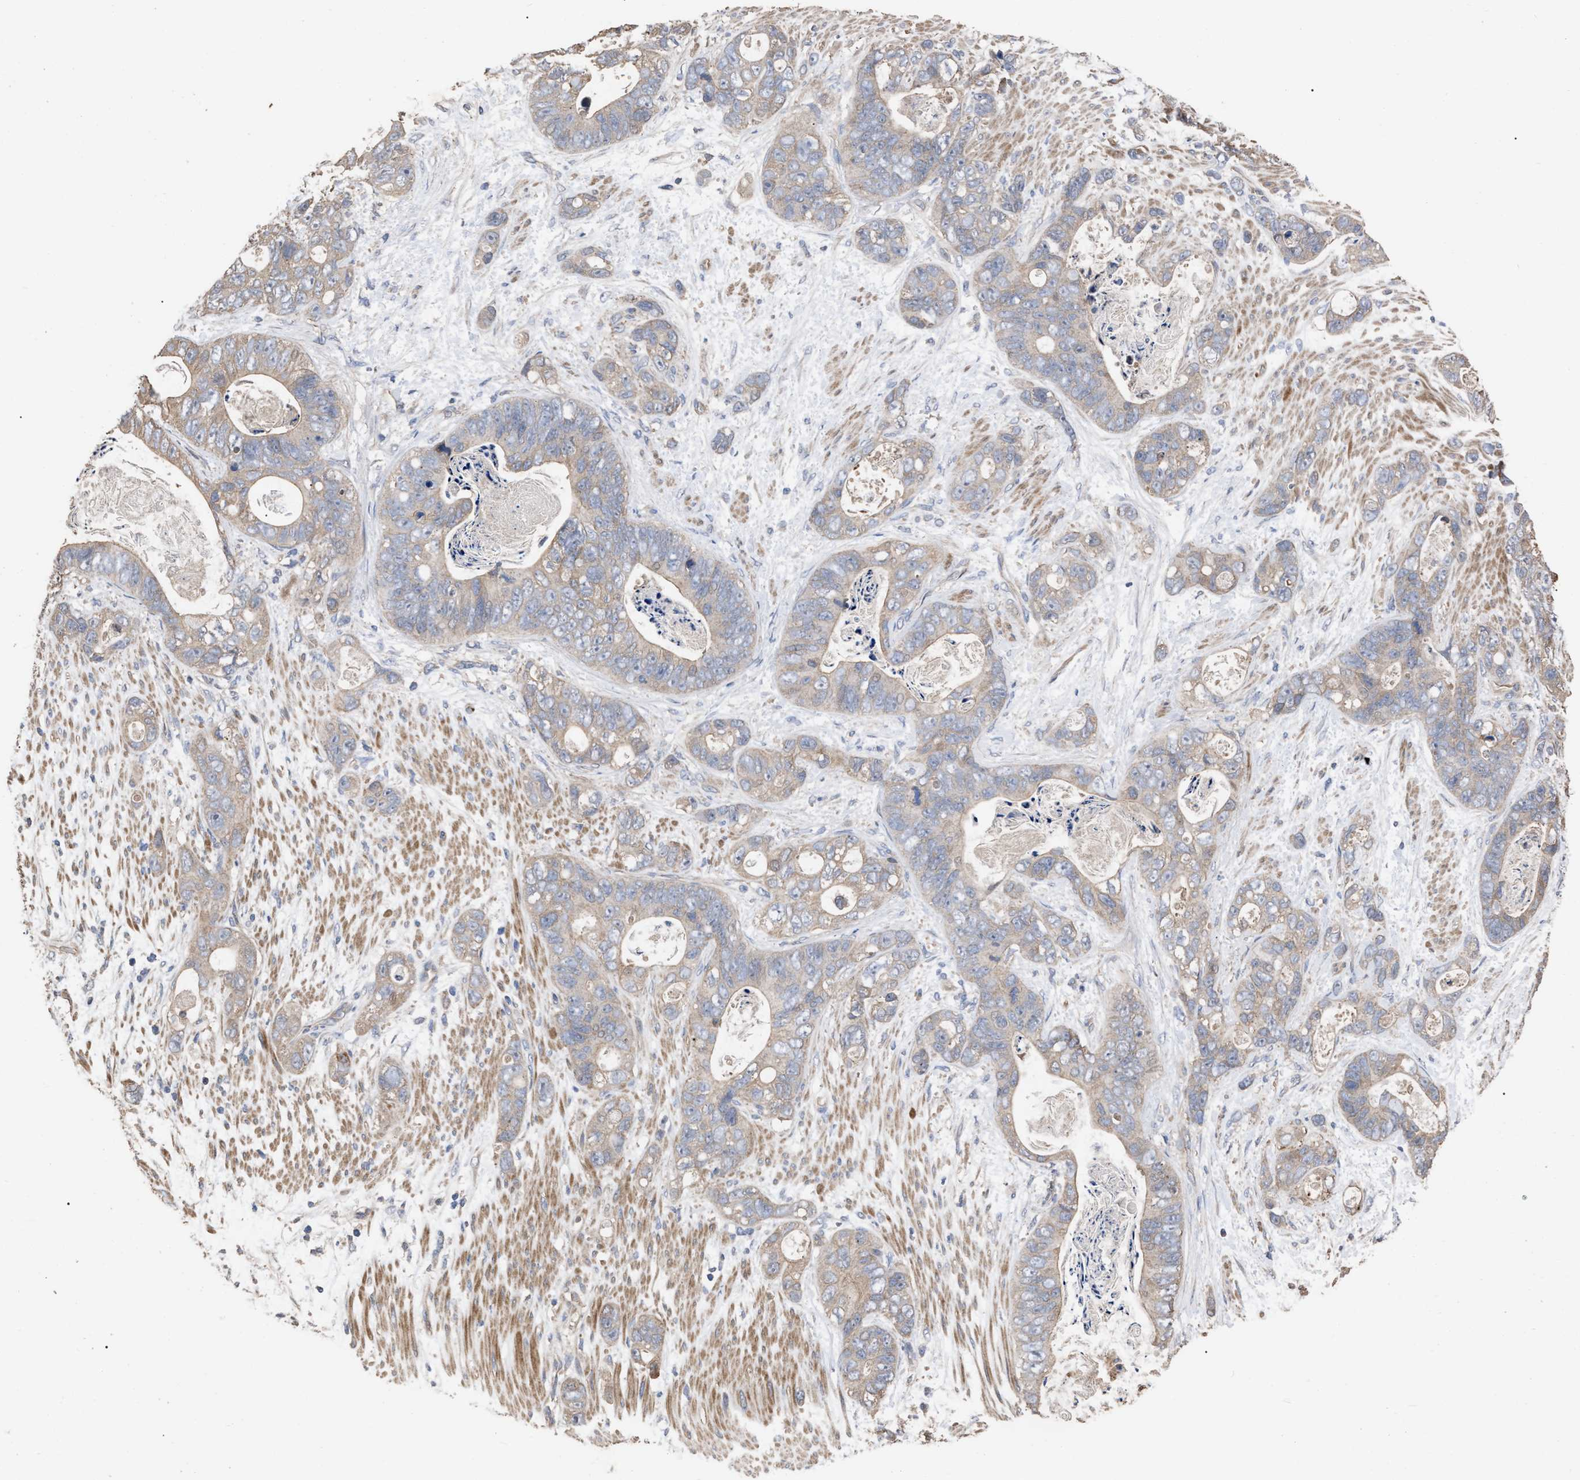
{"staining": {"intensity": "weak", "quantity": "25%-75%", "location": "cytoplasmic/membranous"}, "tissue": "stomach cancer", "cell_type": "Tumor cells", "image_type": "cancer", "snomed": [{"axis": "morphology", "description": "Normal tissue, NOS"}, {"axis": "morphology", "description": "Adenocarcinoma, NOS"}, {"axis": "topography", "description": "Stomach"}], "caption": "High-power microscopy captured an immunohistochemistry (IHC) image of stomach cancer (adenocarcinoma), revealing weak cytoplasmic/membranous positivity in about 25%-75% of tumor cells.", "gene": "BTN2A1", "patient": {"sex": "female", "age": 89}}